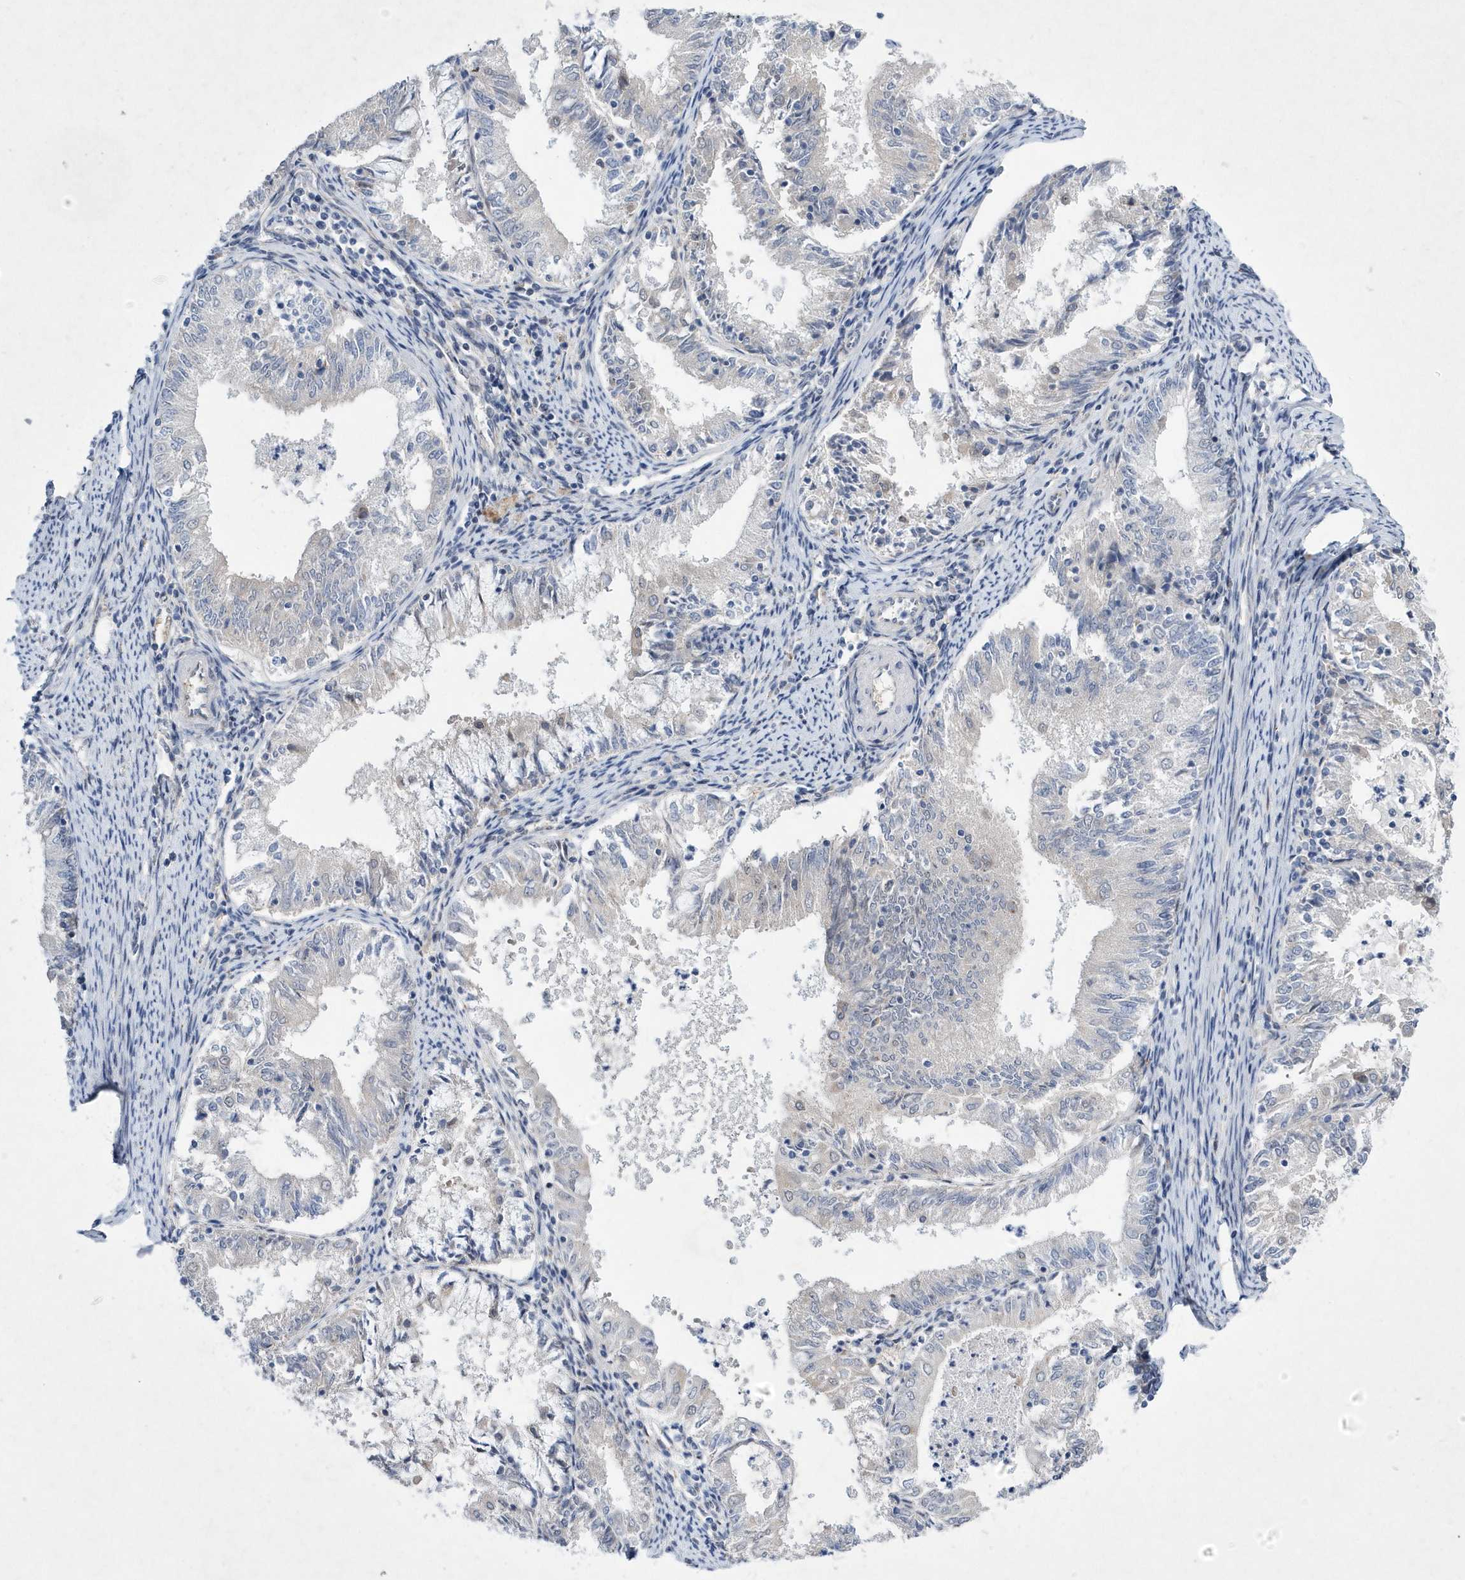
{"staining": {"intensity": "negative", "quantity": "none", "location": "none"}, "tissue": "endometrial cancer", "cell_type": "Tumor cells", "image_type": "cancer", "snomed": [{"axis": "morphology", "description": "Adenocarcinoma, NOS"}, {"axis": "topography", "description": "Endometrium"}], "caption": "Protein analysis of endometrial cancer (adenocarcinoma) displays no significant expression in tumor cells.", "gene": "ZNF875", "patient": {"sex": "female", "age": 57}}